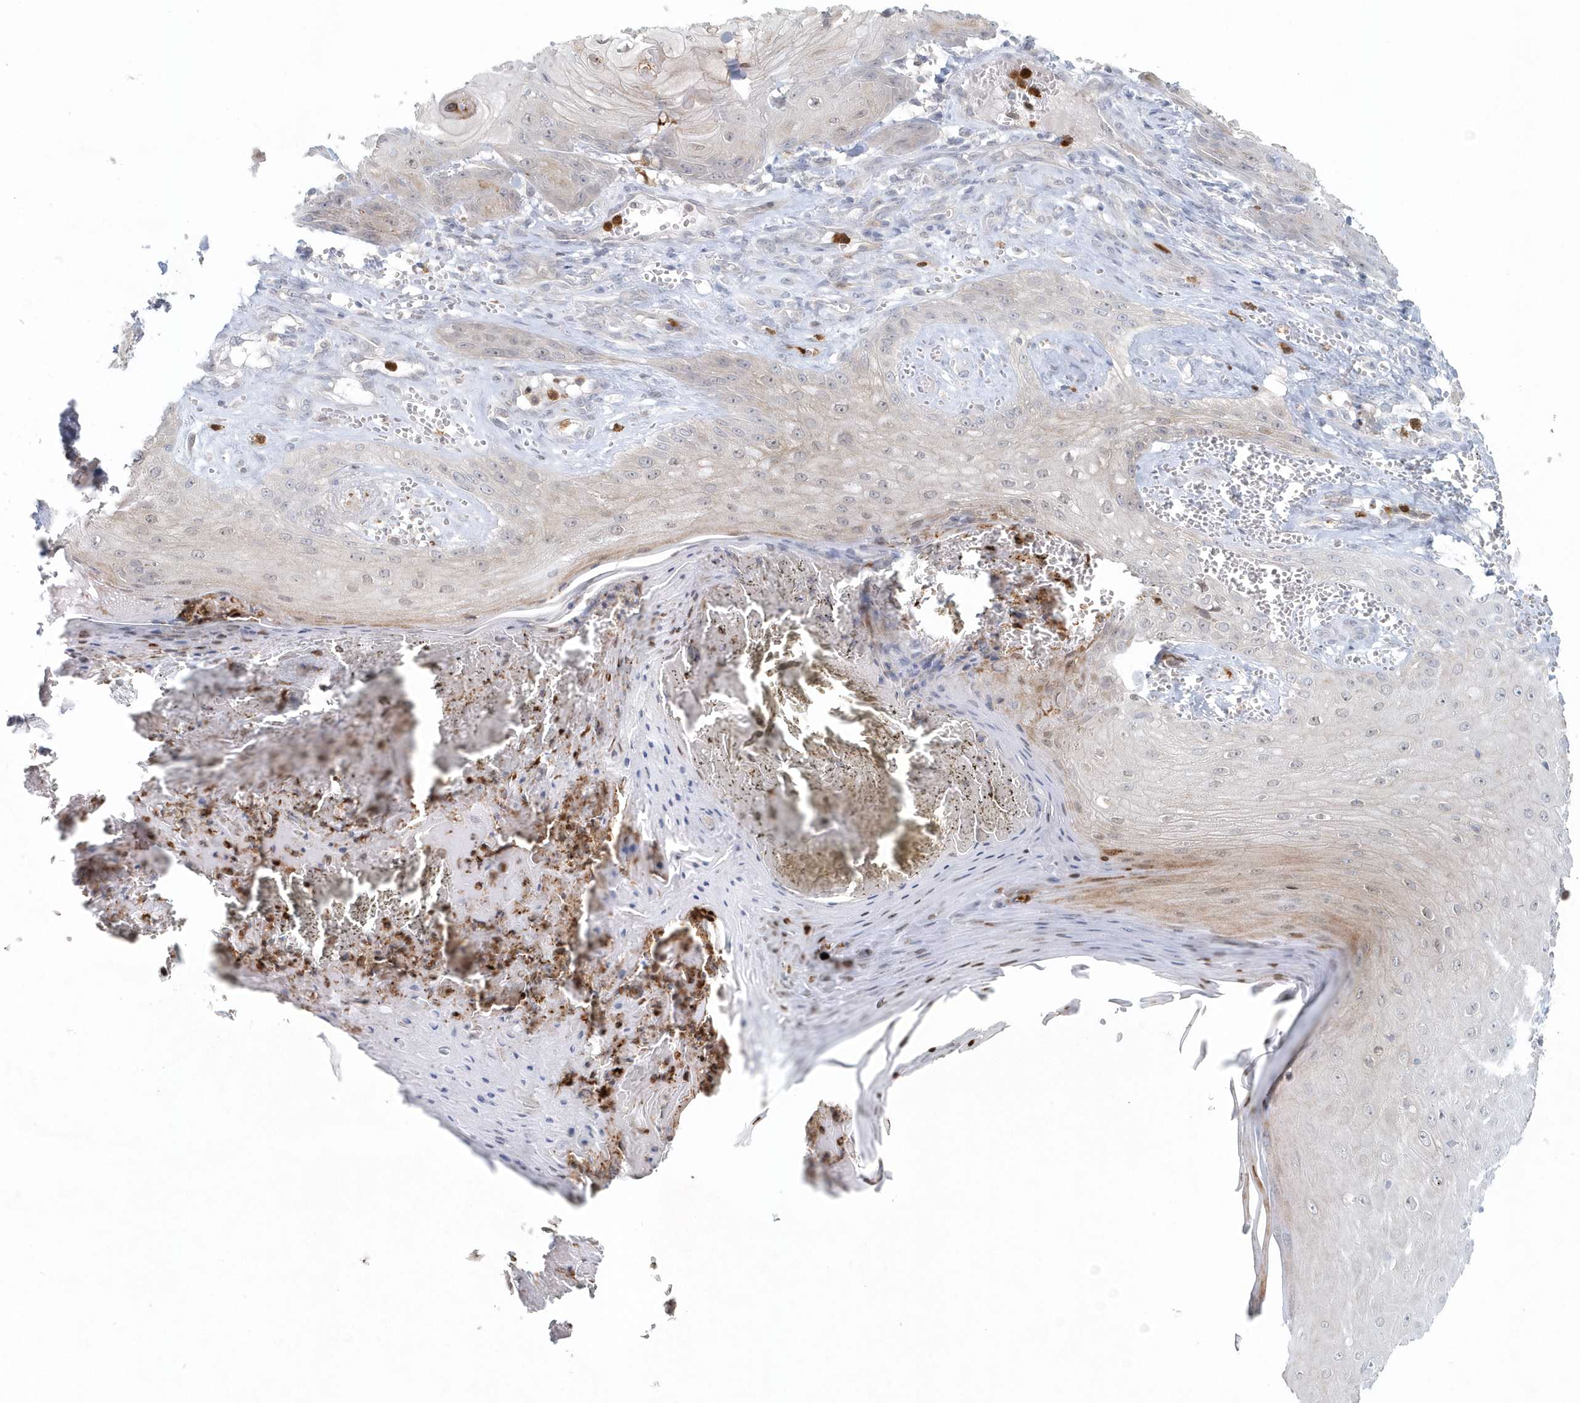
{"staining": {"intensity": "negative", "quantity": "none", "location": "none"}, "tissue": "skin cancer", "cell_type": "Tumor cells", "image_type": "cancer", "snomed": [{"axis": "morphology", "description": "Squamous cell carcinoma, NOS"}, {"axis": "topography", "description": "Skin"}], "caption": "IHC image of human squamous cell carcinoma (skin) stained for a protein (brown), which displays no expression in tumor cells.", "gene": "NUP54", "patient": {"sex": "male", "age": 74}}